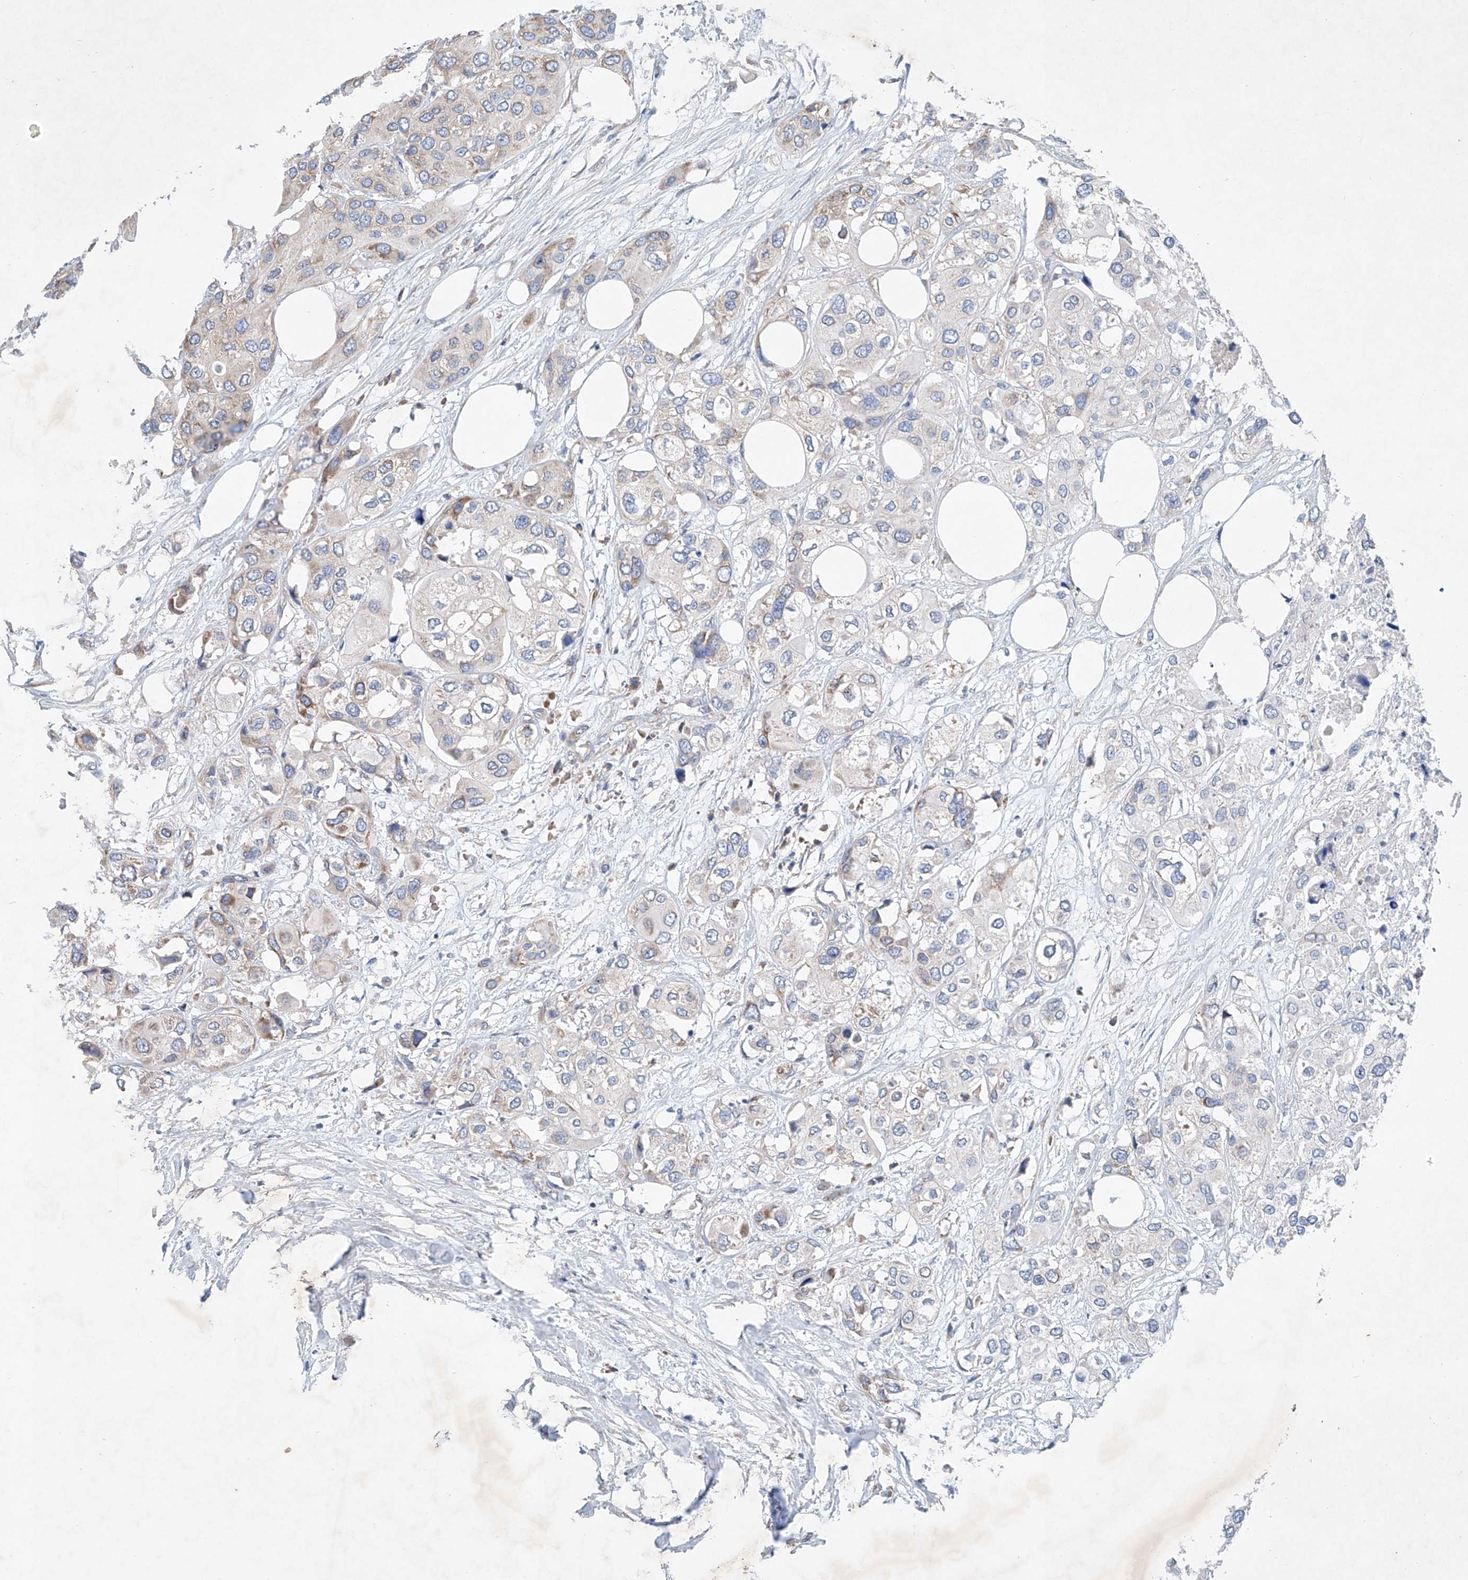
{"staining": {"intensity": "moderate", "quantity": "<25%", "location": "cytoplasmic/membranous"}, "tissue": "urothelial cancer", "cell_type": "Tumor cells", "image_type": "cancer", "snomed": [{"axis": "morphology", "description": "Urothelial carcinoma, High grade"}, {"axis": "topography", "description": "Urinary bladder"}], "caption": "Immunohistochemical staining of urothelial carcinoma (high-grade) shows low levels of moderate cytoplasmic/membranous protein staining in approximately <25% of tumor cells. Using DAB (brown) and hematoxylin (blue) stains, captured at high magnification using brightfield microscopy.", "gene": "FASTK", "patient": {"sex": "male", "age": 64}}